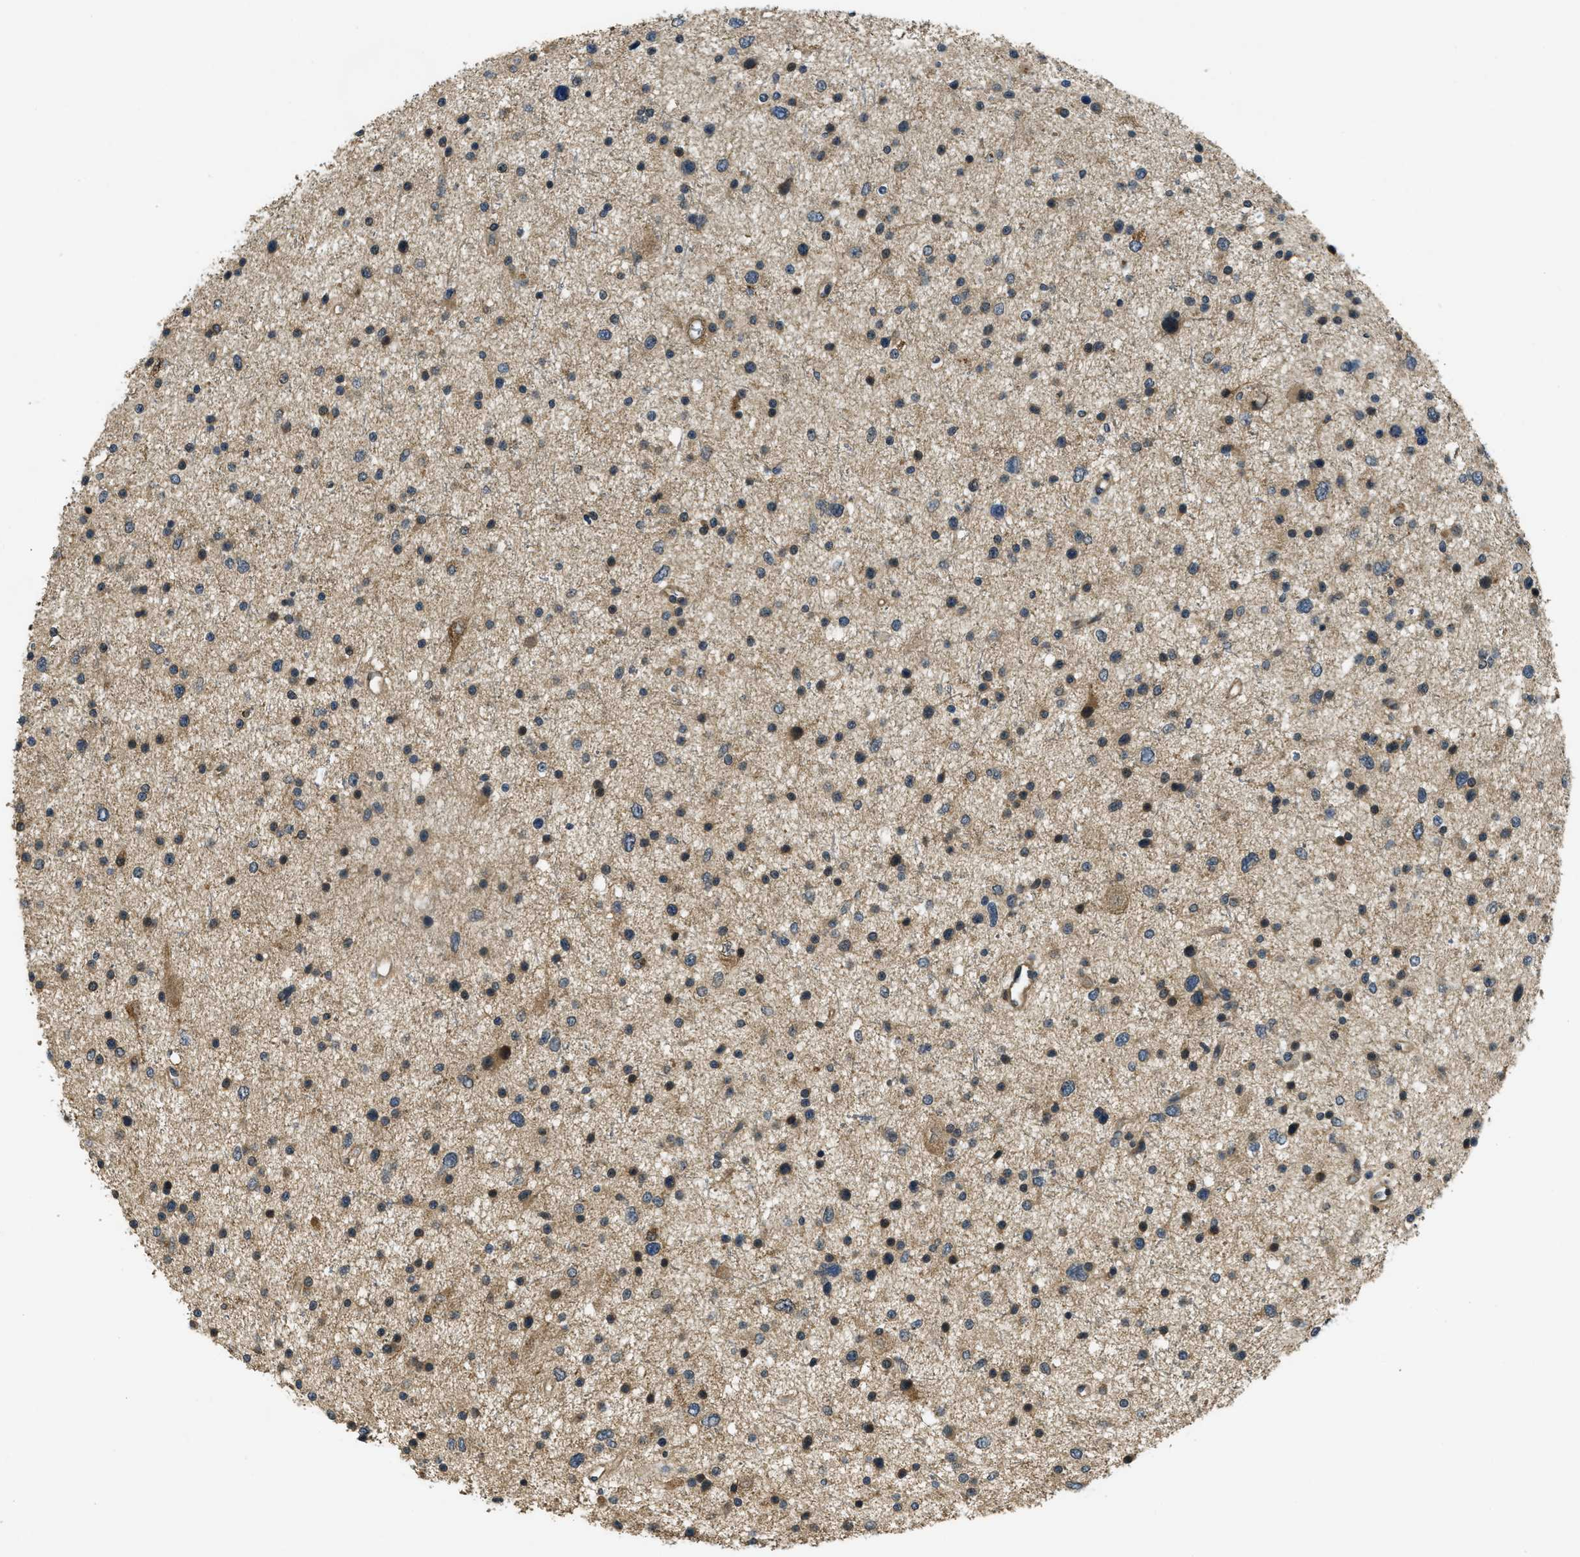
{"staining": {"intensity": "moderate", "quantity": "25%-75%", "location": "cytoplasmic/membranous"}, "tissue": "glioma", "cell_type": "Tumor cells", "image_type": "cancer", "snomed": [{"axis": "morphology", "description": "Glioma, malignant, Low grade"}, {"axis": "topography", "description": "Brain"}], "caption": "IHC (DAB) staining of glioma reveals moderate cytoplasmic/membranous protein expression in approximately 25%-75% of tumor cells. Using DAB (3,3'-diaminobenzidine) (brown) and hematoxylin (blue) stains, captured at high magnification using brightfield microscopy.", "gene": "CDKN2C", "patient": {"sex": "female", "age": 37}}